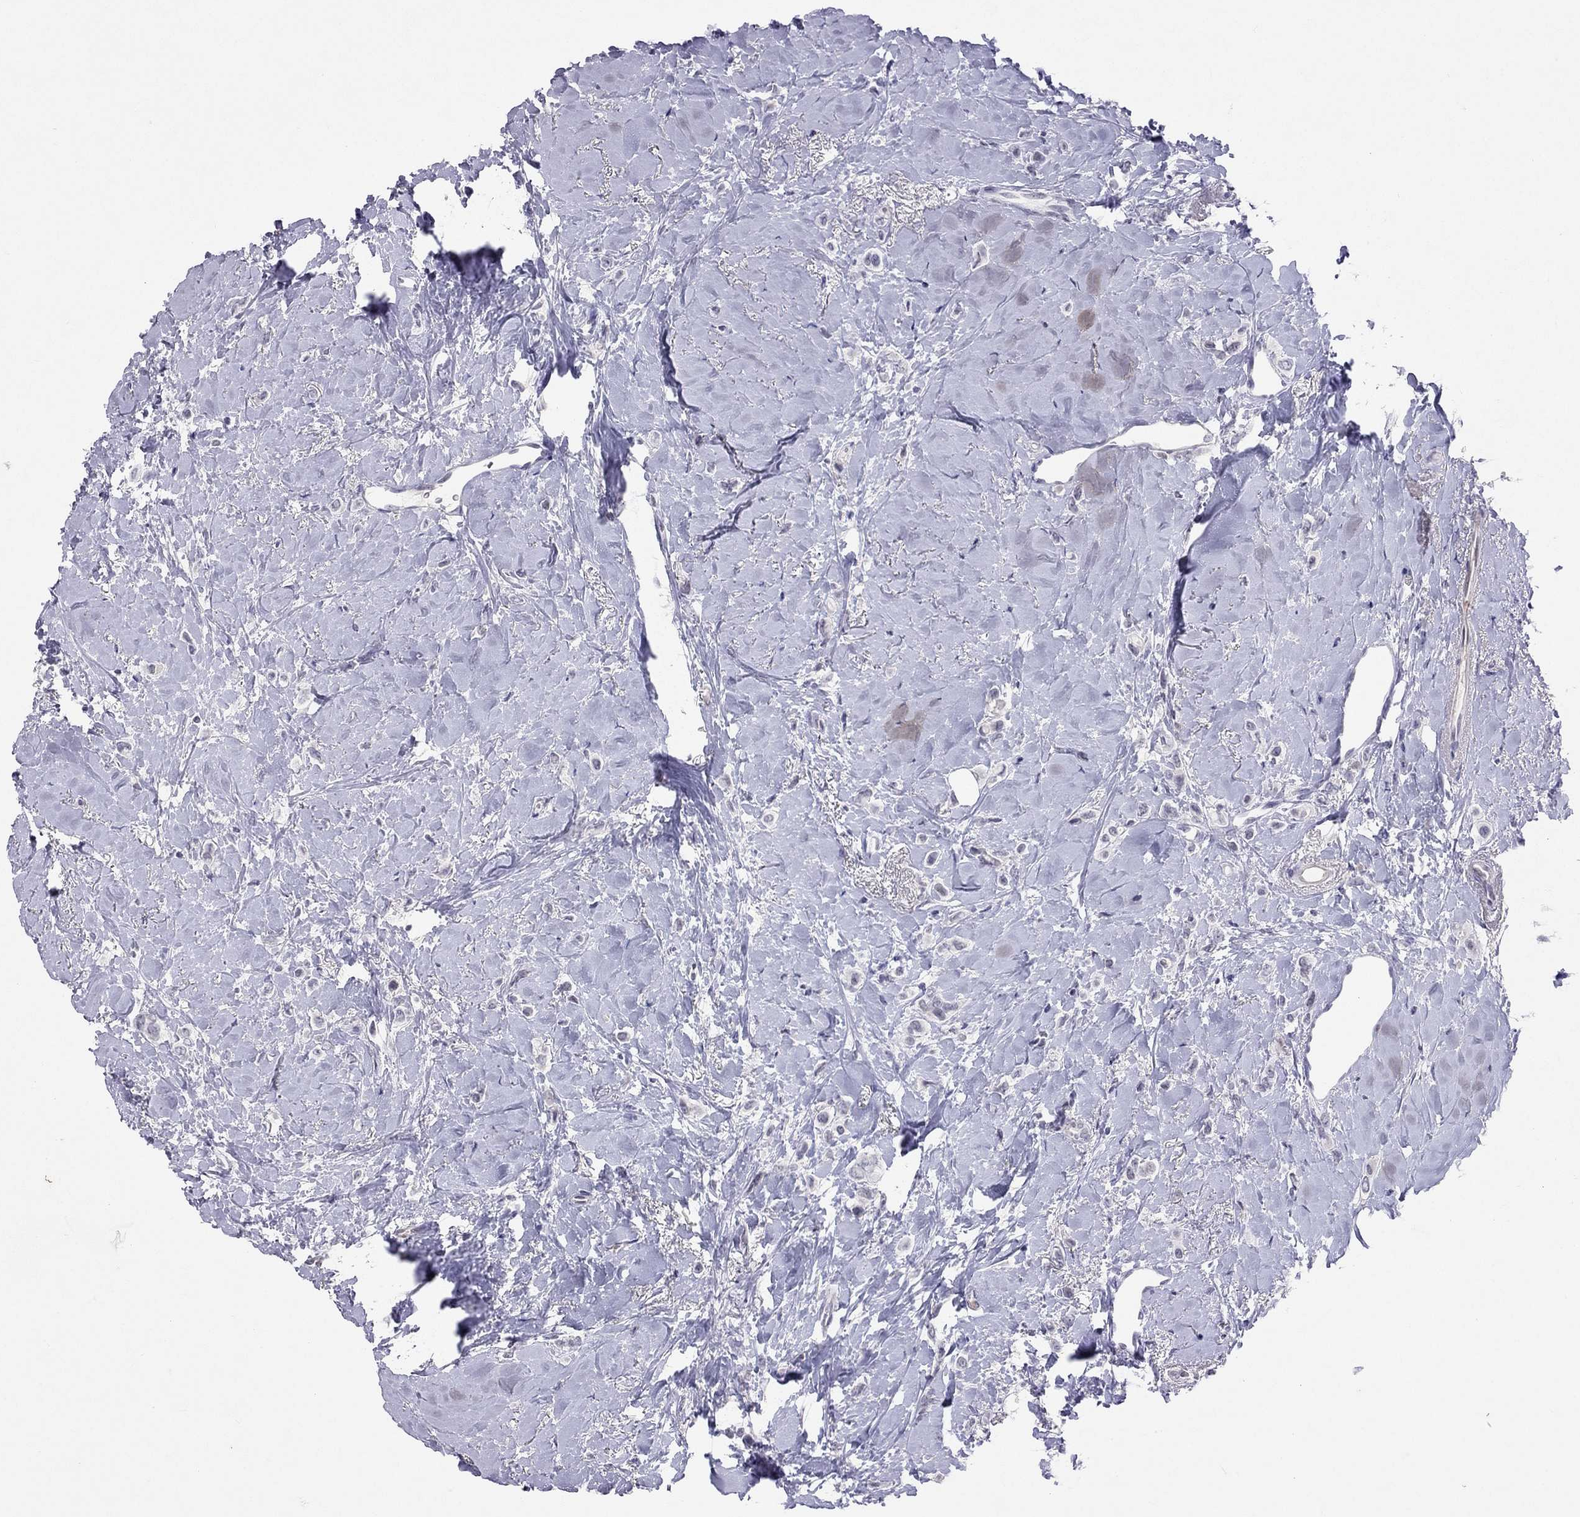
{"staining": {"intensity": "negative", "quantity": "none", "location": "none"}, "tissue": "breast cancer", "cell_type": "Tumor cells", "image_type": "cancer", "snomed": [{"axis": "morphology", "description": "Lobular carcinoma"}, {"axis": "topography", "description": "Breast"}], "caption": "High power microscopy image of an IHC micrograph of breast cancer, revealing no significant expression in tumor cells.", "gene": "JHY", "patient": {"sex": "female", "age": 66}}